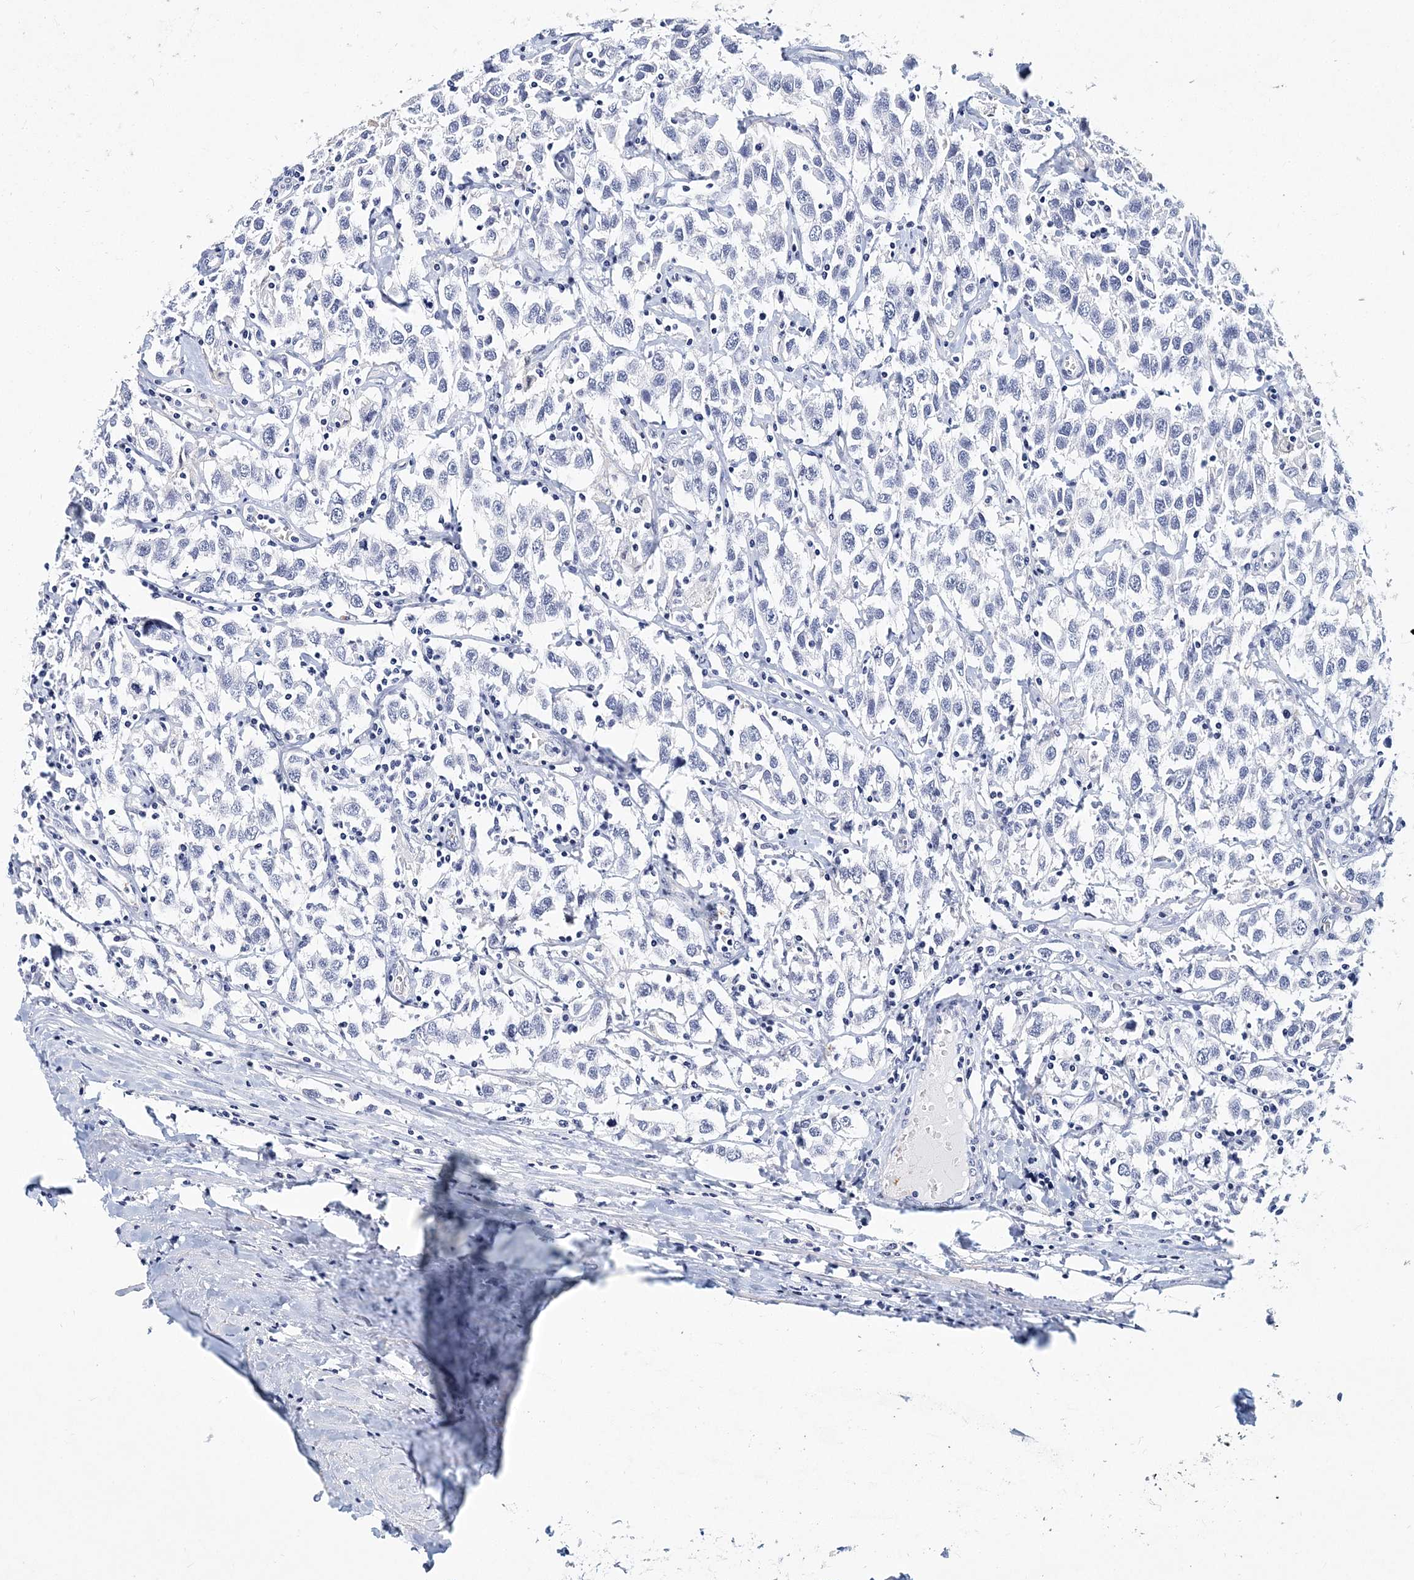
{"staining": {"intensity": "negative", "quantity": "none", "location": "none"}, "tissue": "testis cancer", "cell_type": "Tumor cells", "image_type": "cancer", "snomed": [{"axis": "morphology", "description": "Seminoma, NOS"}, {"axis": "topography", "description": "Testis"}], "caption": "High power microscopy histopathology image of an immunohistochemistry micrograph of seminoma (testis), revealing no significant expression in tumor cells. The staining is performed using DAB brown chromogen with nuclei counter-stained in using hematoxylin.", "gene": "ITGA2B", "patient": {"sex": "male", "age": 41}}